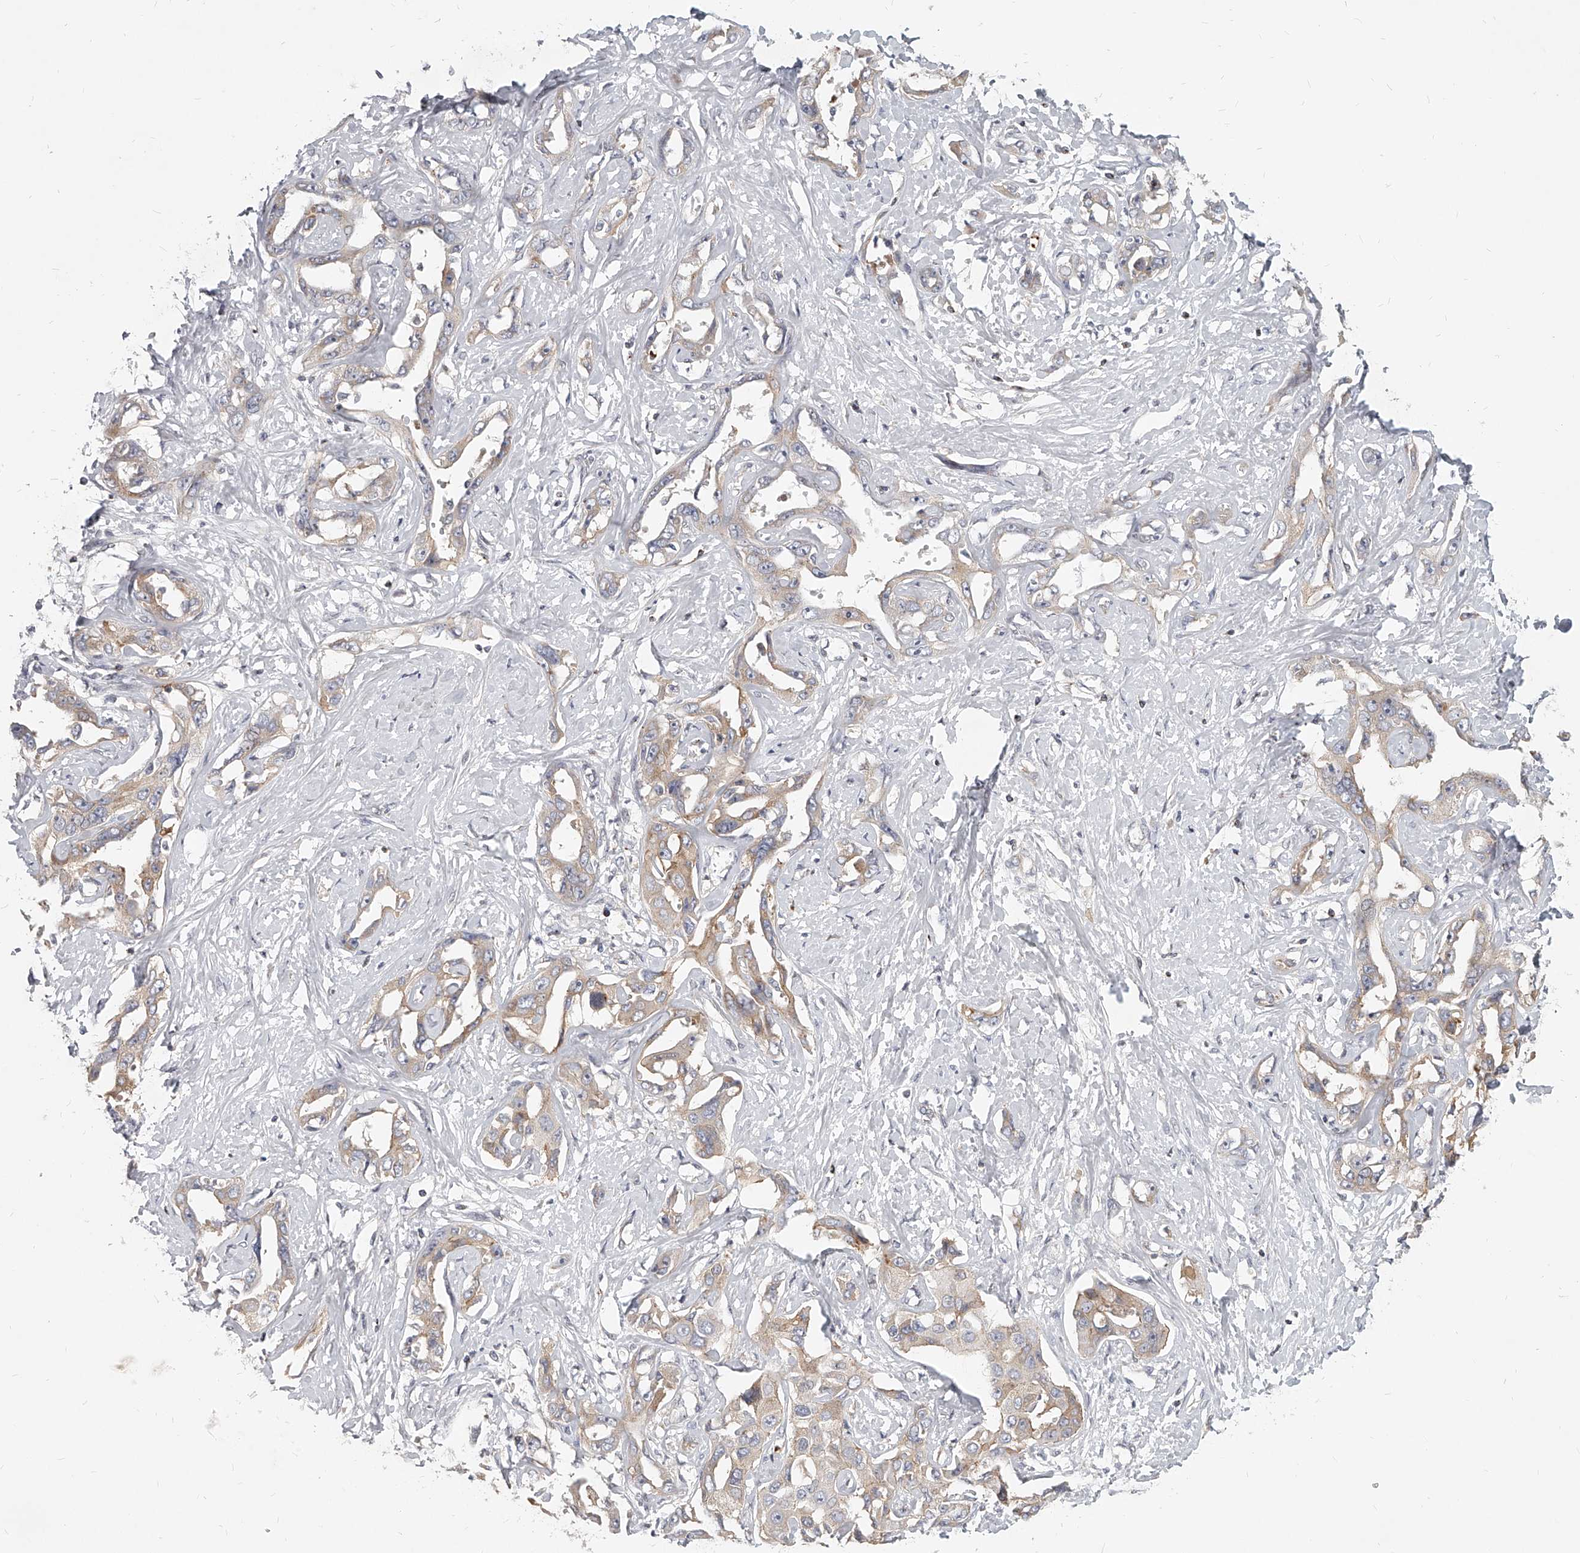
{"staining": {"intensity": "weak", "quantity": "25%-75%", "location": "cytoplasmic/membranous"}, "tissue": "liver cancer", "cell_type": "Tumor cells", "image_type": "cancer", "snomed": [{"axis": "morphology", "description": "Cholangiocarcinoma"}, {"axis": "topography", "description": "Liver"}], "caption": "Immunohistochemical staining of human liver cancer shows low levels of weak cytoplasmic/membranous expression in about 25%-75% of tumor cells.", "gene": "SLC37A1", "patient": {"sex": "male", "age": 59}}